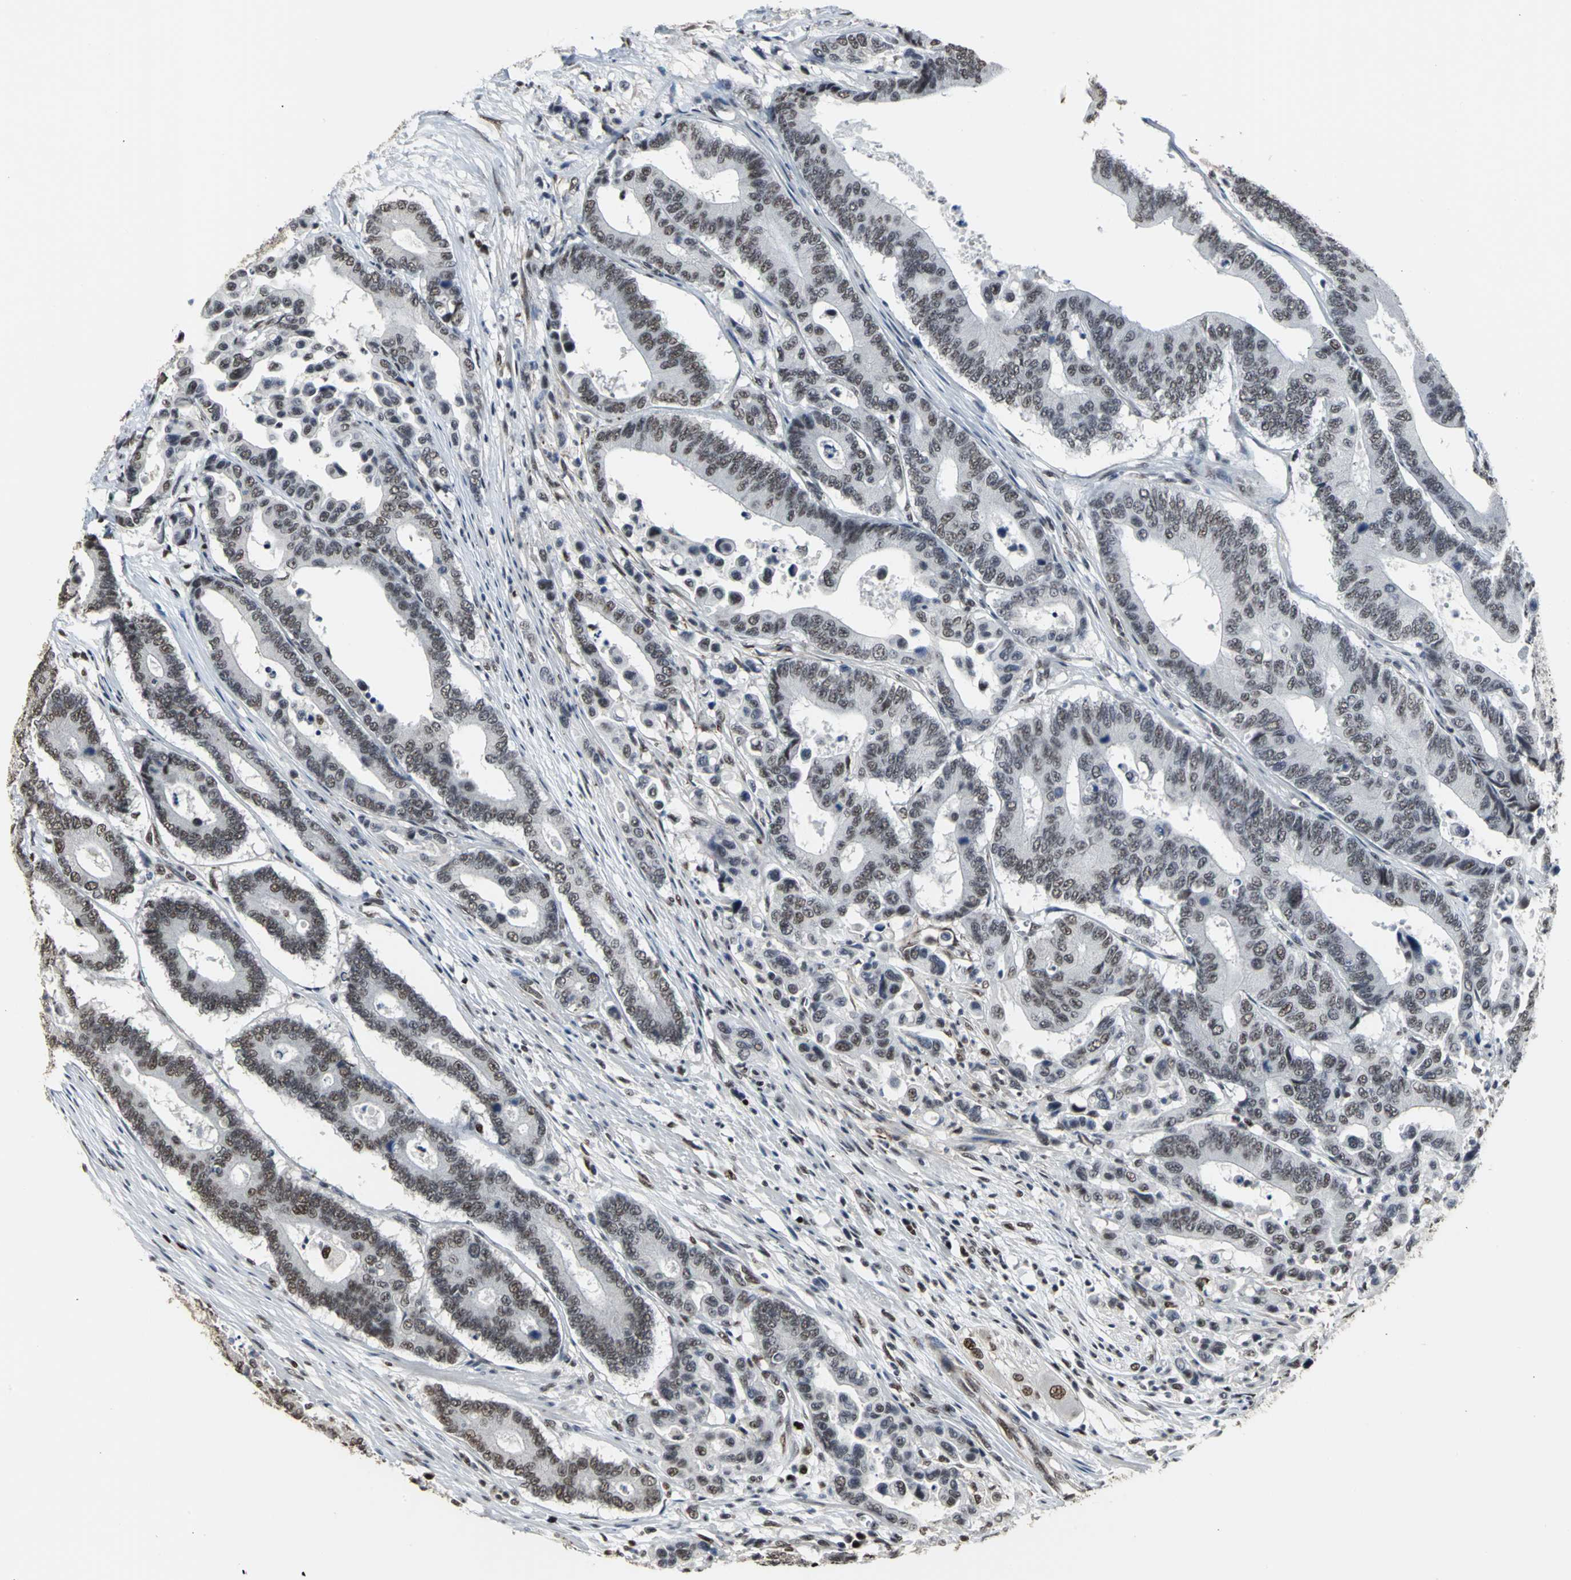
{"staining": {"intensity": "moderate", "quantity": ">75%", "location": "nuclear"}, "tissue": "colorectal cancer", "cell_type": "Tumor cells", "image_type": "cancer", "snomed": [{"axis": "morphology", "description": "Normal tissue, NOS"}, {"axis": "morphology", "description": "Adenocarcinoma, NOS"}, {"axis": "topography", "description": "Colon"}], "caption": "The histopathology image demonstrates a brown stain indicating the presence of a protein in the nuclear of tumor cells in colorectal cancer.", "gene": "CCDC88C", "patient": {"sex": "male", "age": 82}}